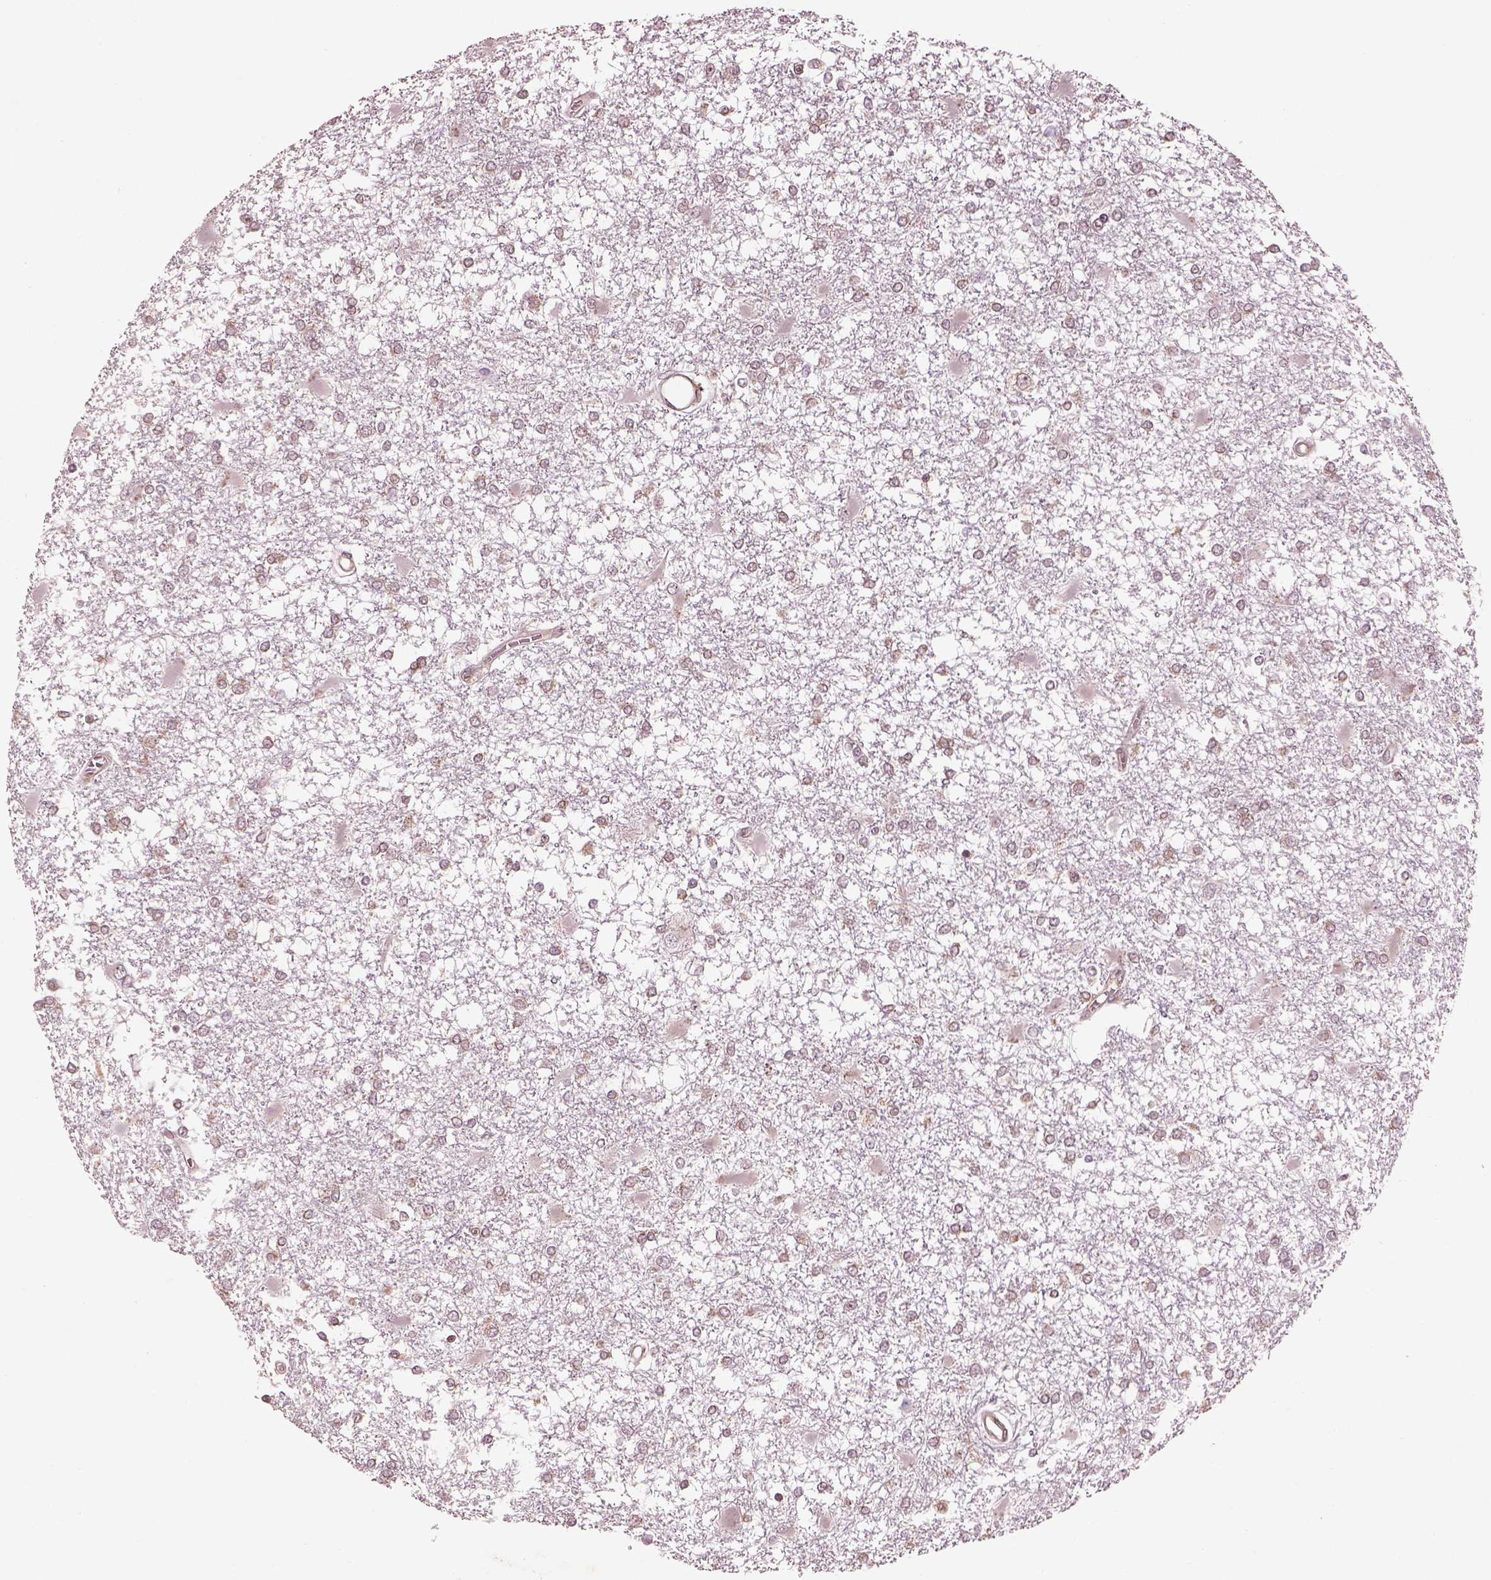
{"staining": {"intensity": "weak", "quantity": "25%-75%", "location": "cytoplasmic/membranous"}, "tissue": "glioma", "cell_type": "Tumor cells", "image_type": "cancer", "snomed": [{"axis": "morphology", "description": "Glioma, malignant, High grade"}, {"axis": "topography", "description": "Cerebral cortex"}], "caption": "Immunohistochemistry micrograph of glioma stained for a protein (brown), which reveals low levels of weak cytoplasmic/membranous expression in approximately 25%-75% of tumor cells.", "gene": "LSM14A", "patient": {"sex": "male", "age": 79}}